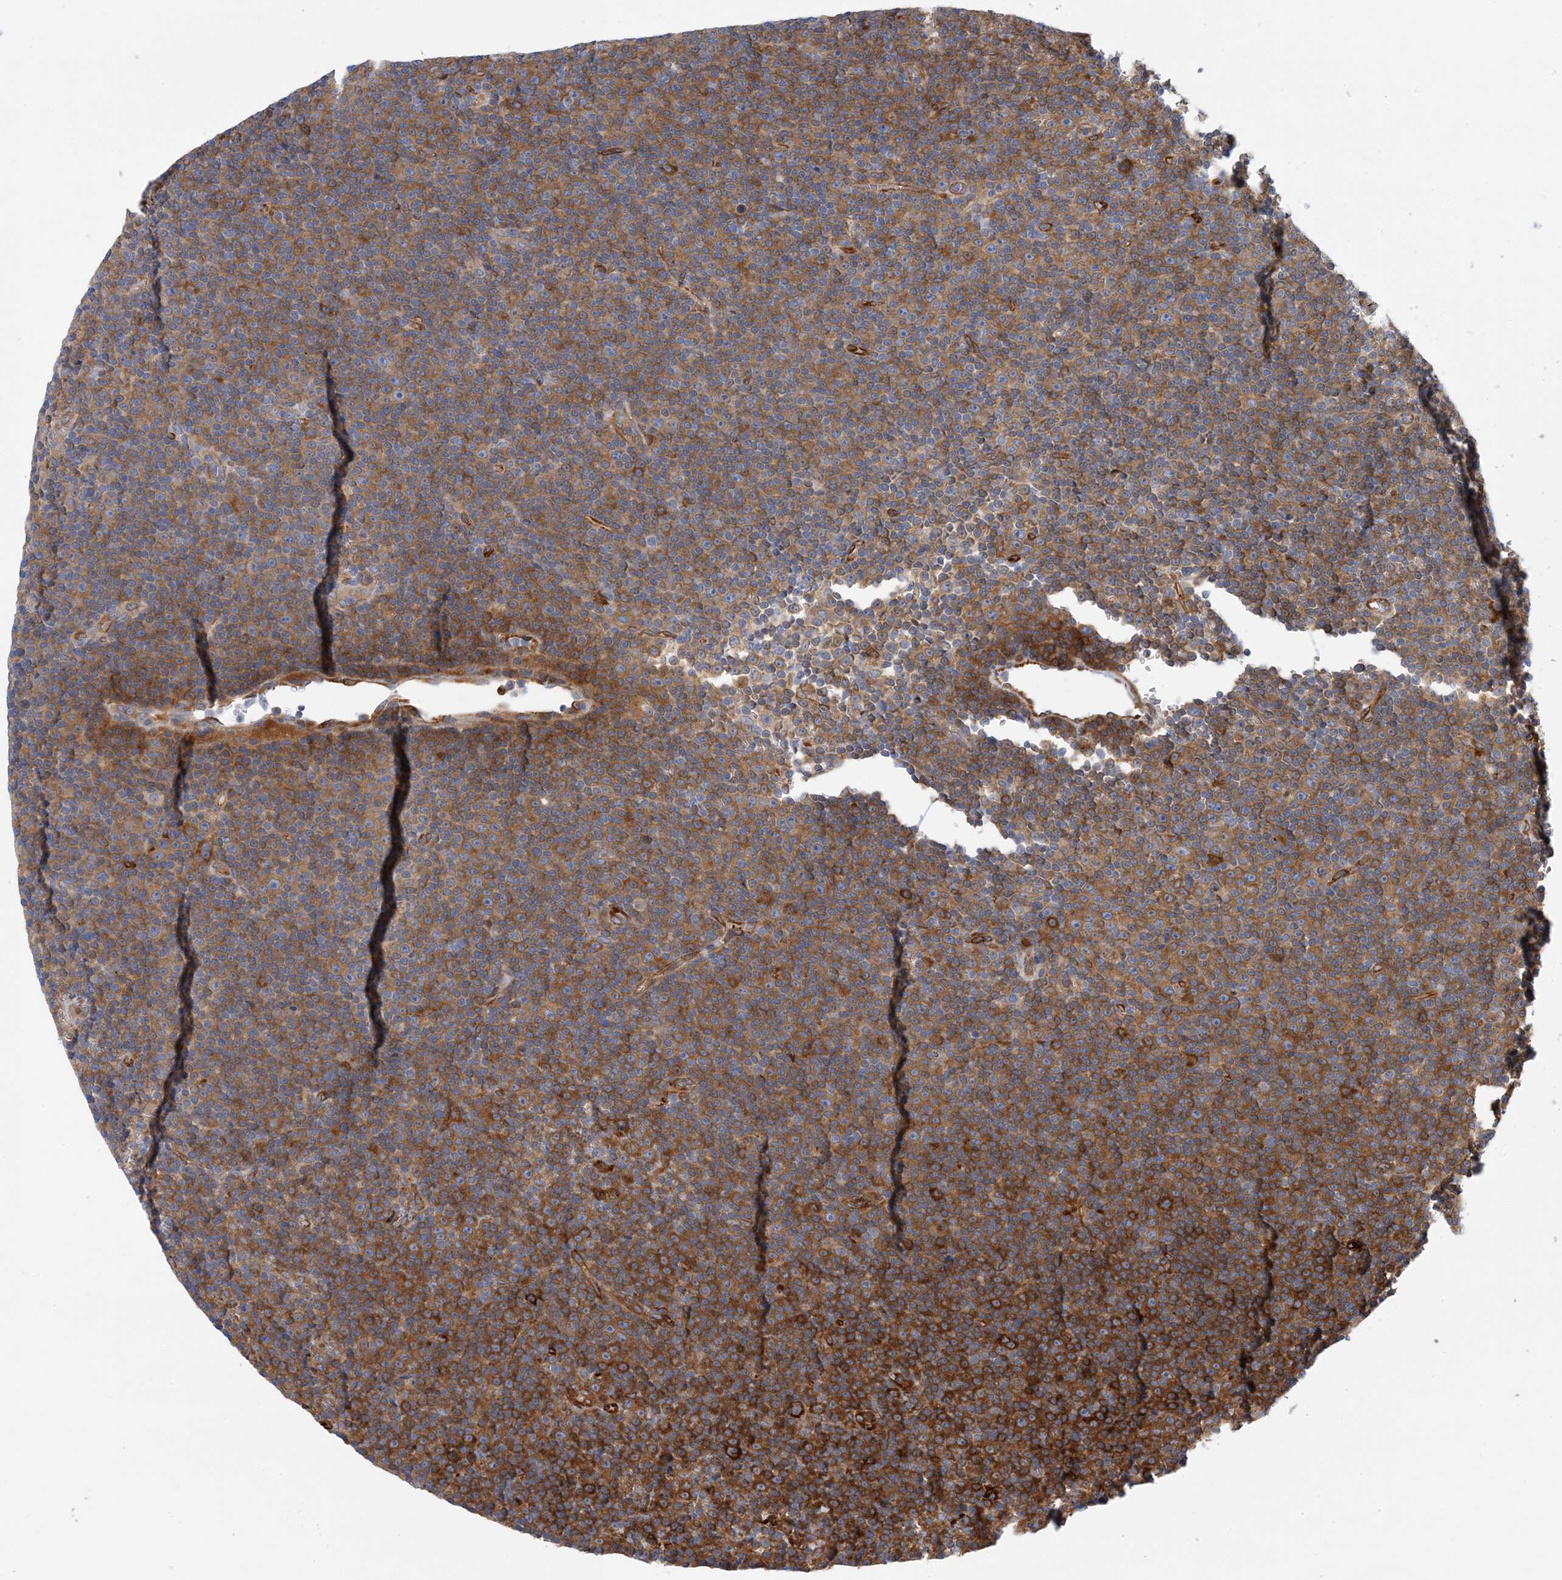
{"staining": {"intensity": "moderate", "quantity": ">75%", "location": "cytoplasmic/membranous"}, "tissue": "lymphoma", "cell_type": "Tumor cells", "image_type": "cancer", "snomed": [{"axis": "morphology", "description": "Malignant lymphoma, non-Hodgkin's type, Low grade"}, {"axis": "topography", "description": "Lymph node"}], "caption": "Lymphoma was stained to show a protein in brown. There is medium levels of moderate cytoplasmic/membranous expression in approximately >75% of tumor cells.", "gene": "PCDHA2", "patient": {"sex": "female", "age": 67}}